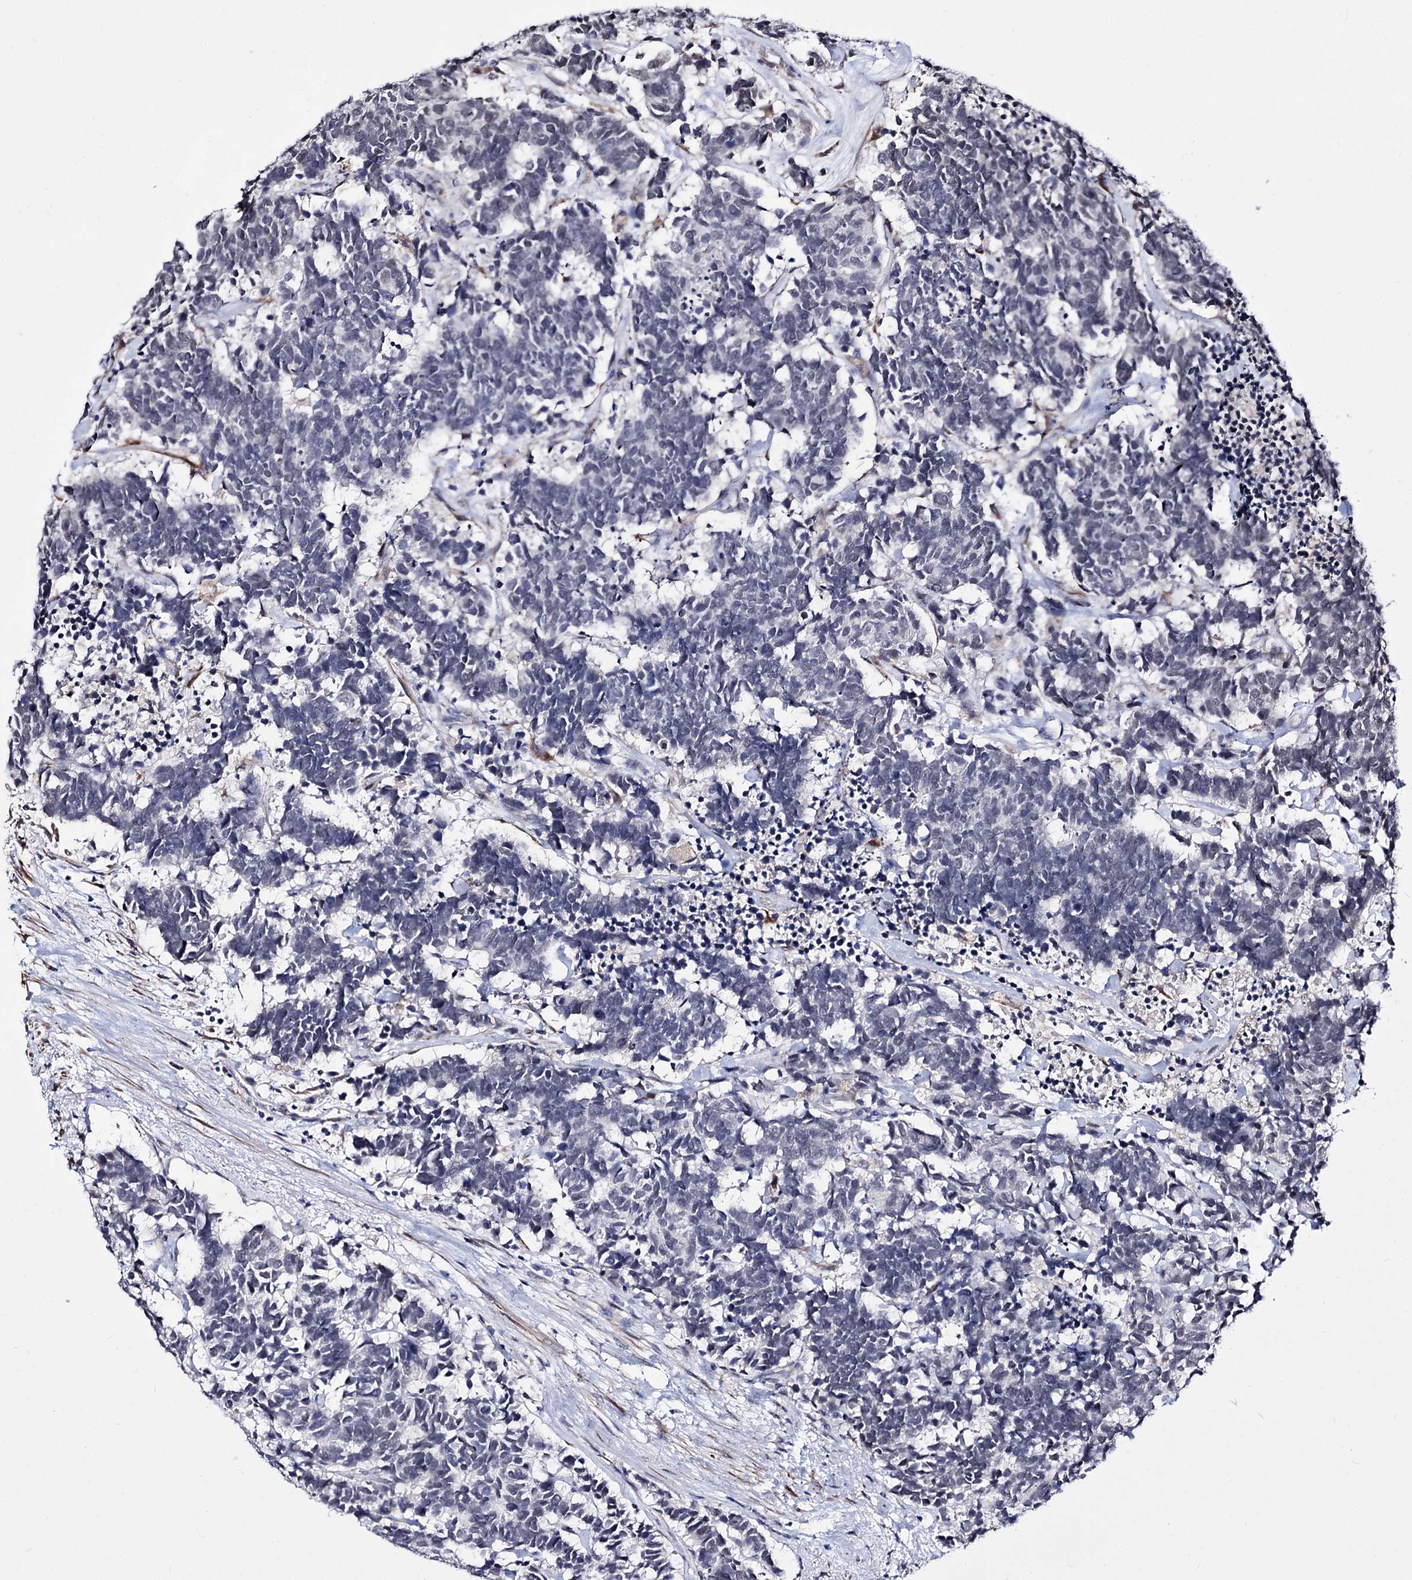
{"staining": {"intensity": "negative", "quantity": "none", "location": "none"}, "tissue": "carcinoid", "cell_type": "Tumor cells", "image_type": "cancer", "snomed": [{"axis": "morphology", "description": "Carcinoma, NOS"}, {"axis": "morphology", "description": "Carcinoid, malignant, NOS"}, {"axis": "topography", "description": "Urinary bladder"}], "caption": "Immunohistochemistry micrograph of neoplastic tissue: human carcinoid stained with DAB (3,3'-diaminobenzidine) reveals no significant protein positivity in tumor cells.", "gene": "PPRC1", "patient": {"sex": "male", "age": 57}}